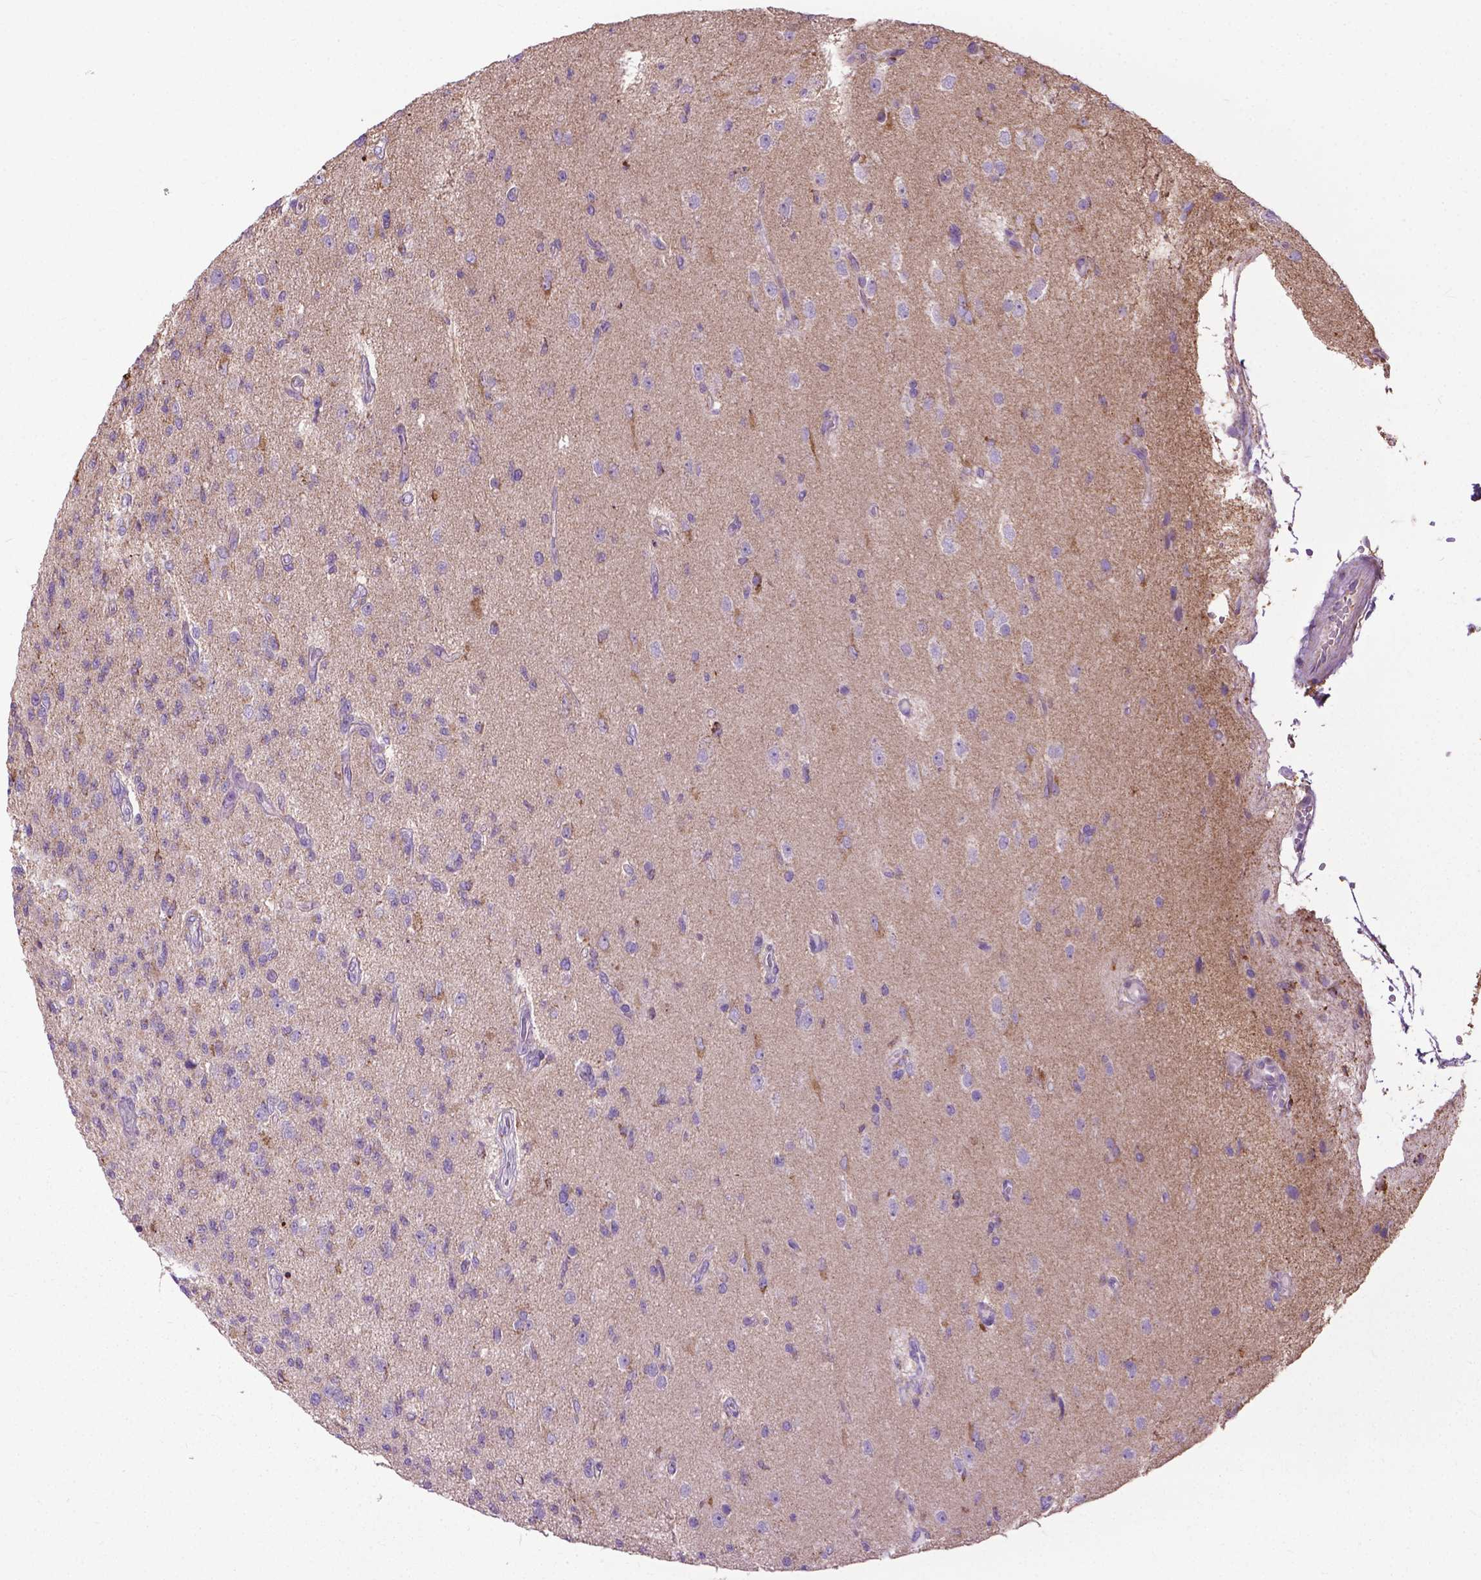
{"staining": {"intensity": "negative", "quantity": "none", "location": "none"}, "tissue": "glioma", "cell_type": "Tumor cells", "image_type": "cancer", "snomed": [{"axis": "morphology", "description": "Glioma, malignant, High grade"}, {"axis": "topography", "description": "Brain"}], "caption": "Malignant glioma (high-grade) was stained to show a protein in brown. There is no significant positivity in tumor cells. (Brightfield microscopy of DAB immunohistochemistry at high magnification).", "gene": "VDAC1", "patient": {"sex": "male", "age": 56}}